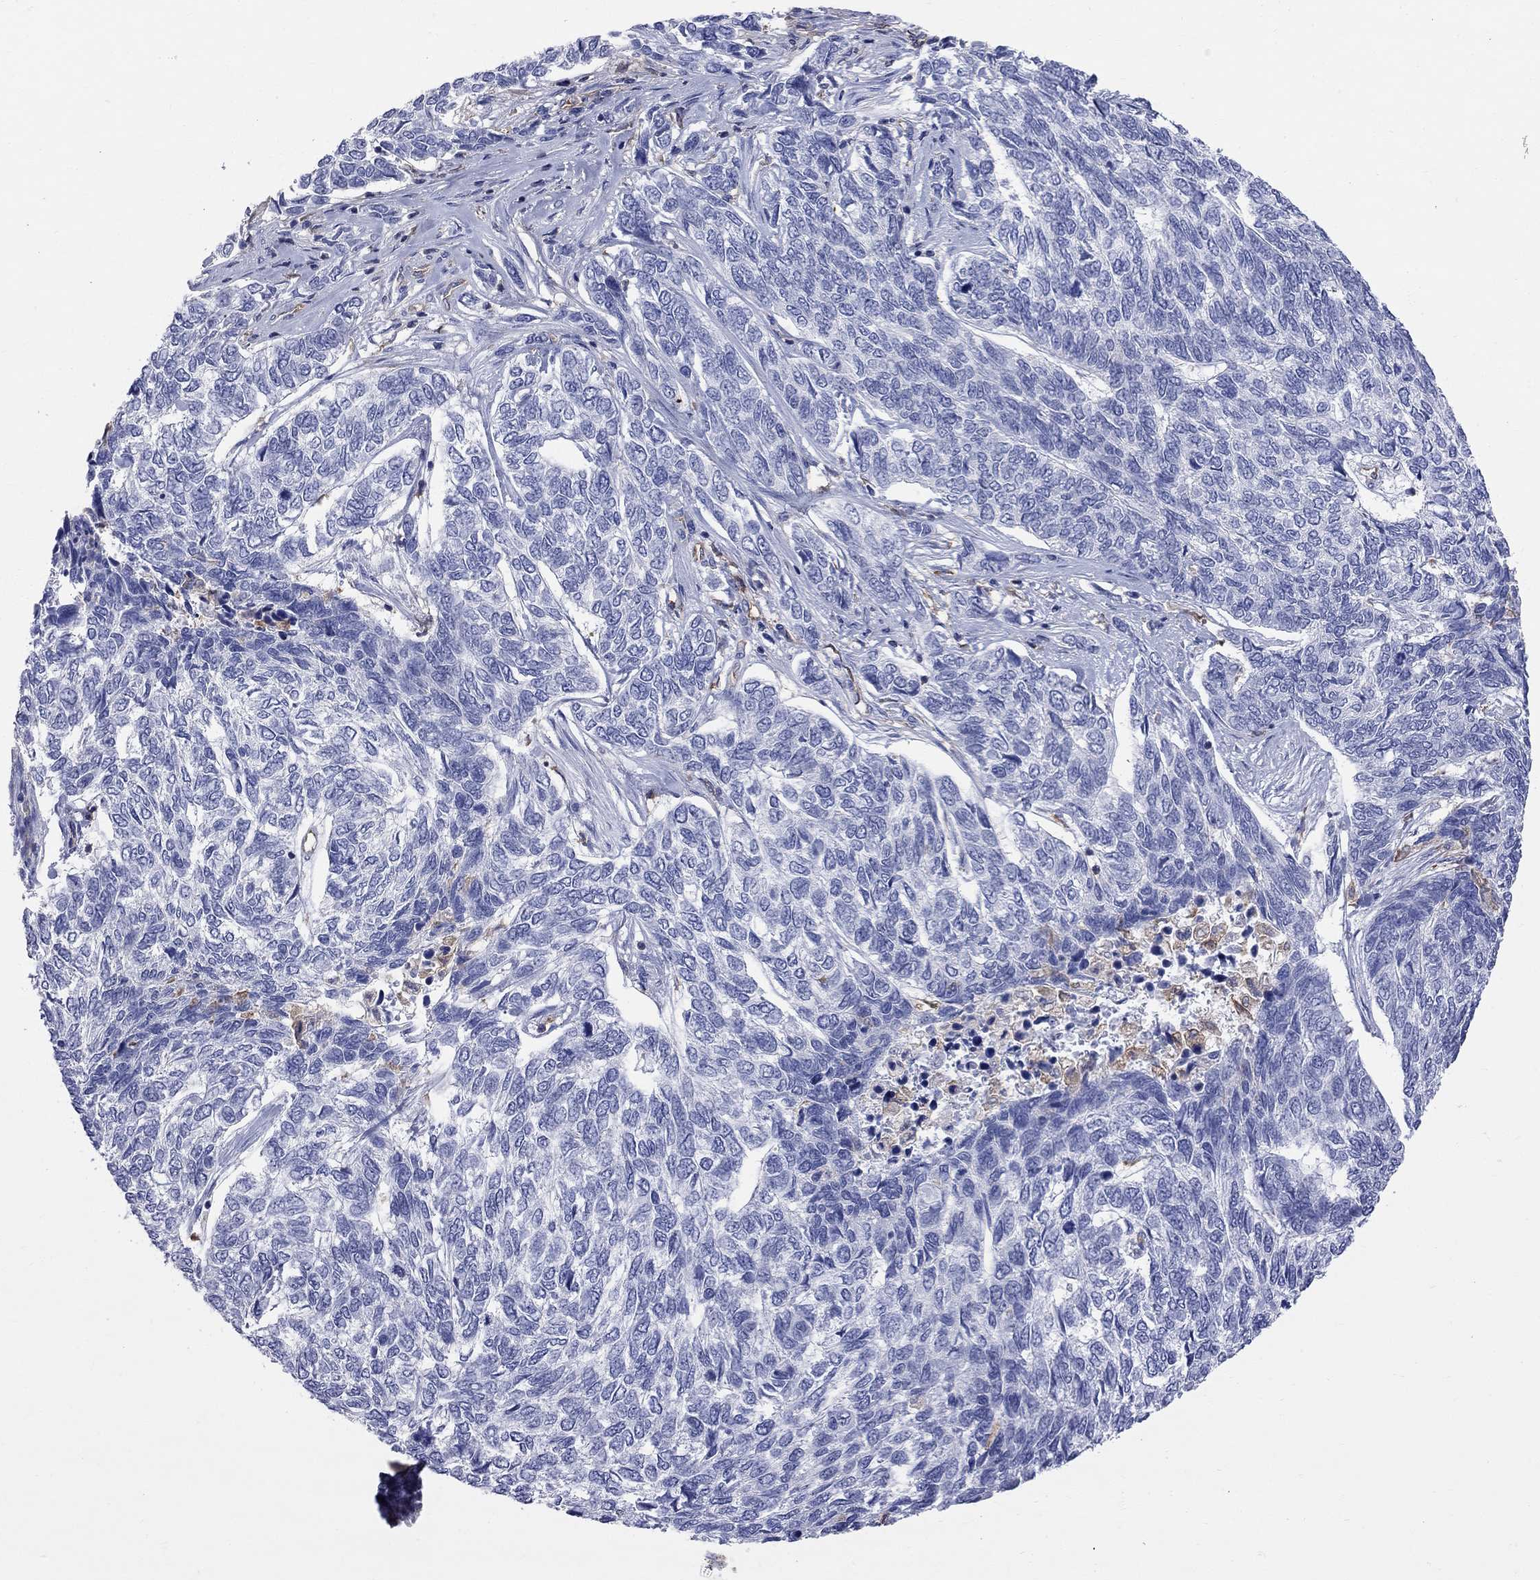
{"staining": {"intensity": "negative", "quantity": "none", "location": "none"}, "tissue": "skin cancer", "cell_type": "Tumor cells", "image_type": "cancer", "snomed": [{"axis": "morphology", "description": "Basal cell carcinoma"}, {"axis": "topography", "description": "Skin"}], "caption": "Immunohistochemical staining of human skin cancer exhibits no significant positivity in tumor cells.", "gene": "ABI3", "patient": {"sex": "female", "age": 65}}